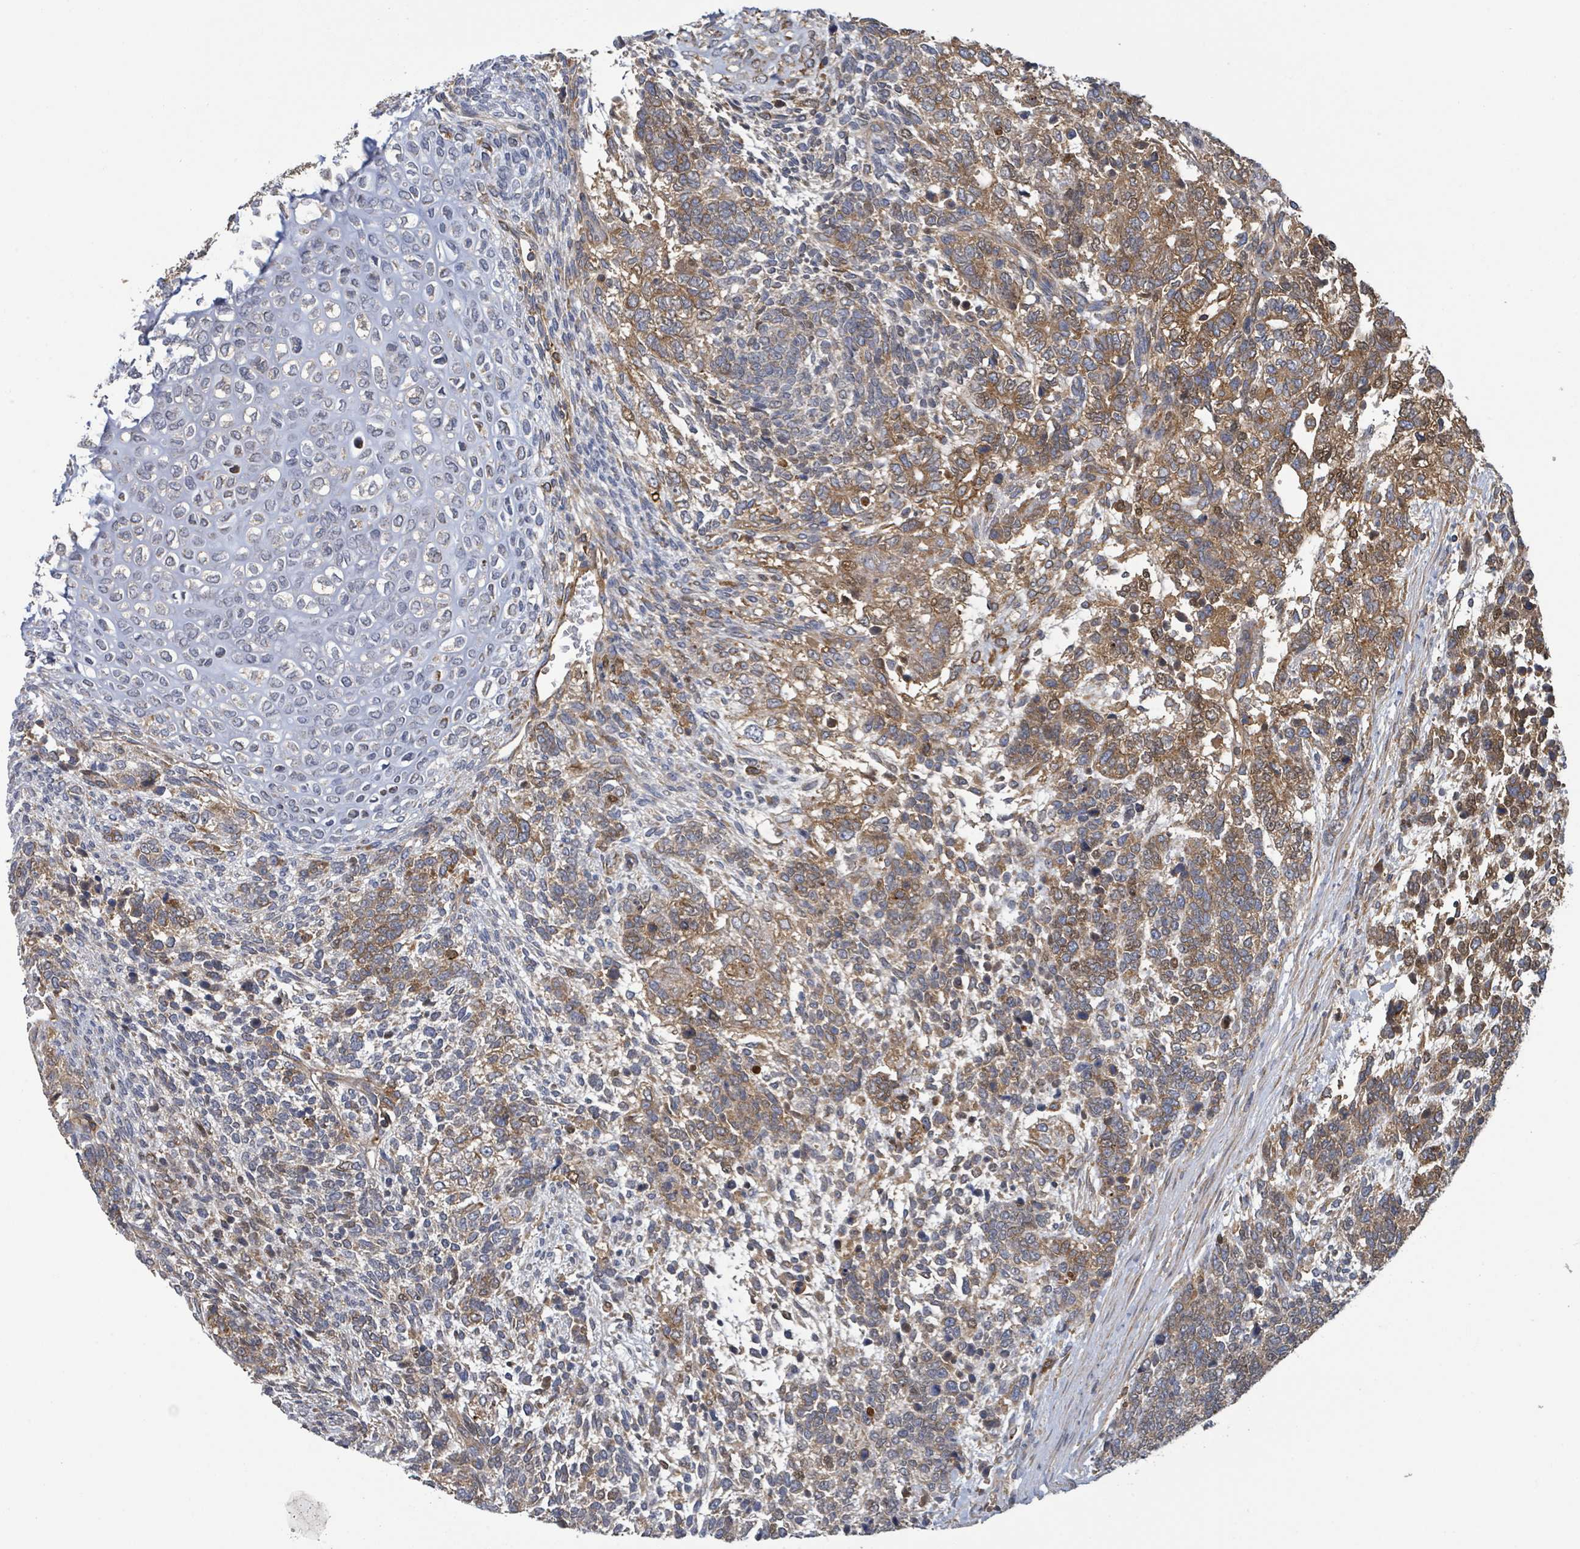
{"staining": {"intensity": "moderate", "quantity": "25%-75%", "location": "cytoplasmic/membranous"}, "tissue": "testis cancer", "cell_type": "Tumor cells", "image_type": "cancer", "snomed": [{"axis": "morphology", "description": "Carcinoma, Embryonal, NOS"}, {"axis": "topography", "description": "Testis"}], "caption": "Testis cancer stained with IHC exhibits moderate cytoplasmic/membranous expression in about 25%-75% of tumor cells.", "gene": "PLAAT1", "patient": {"sex": "male", "age": 23}}